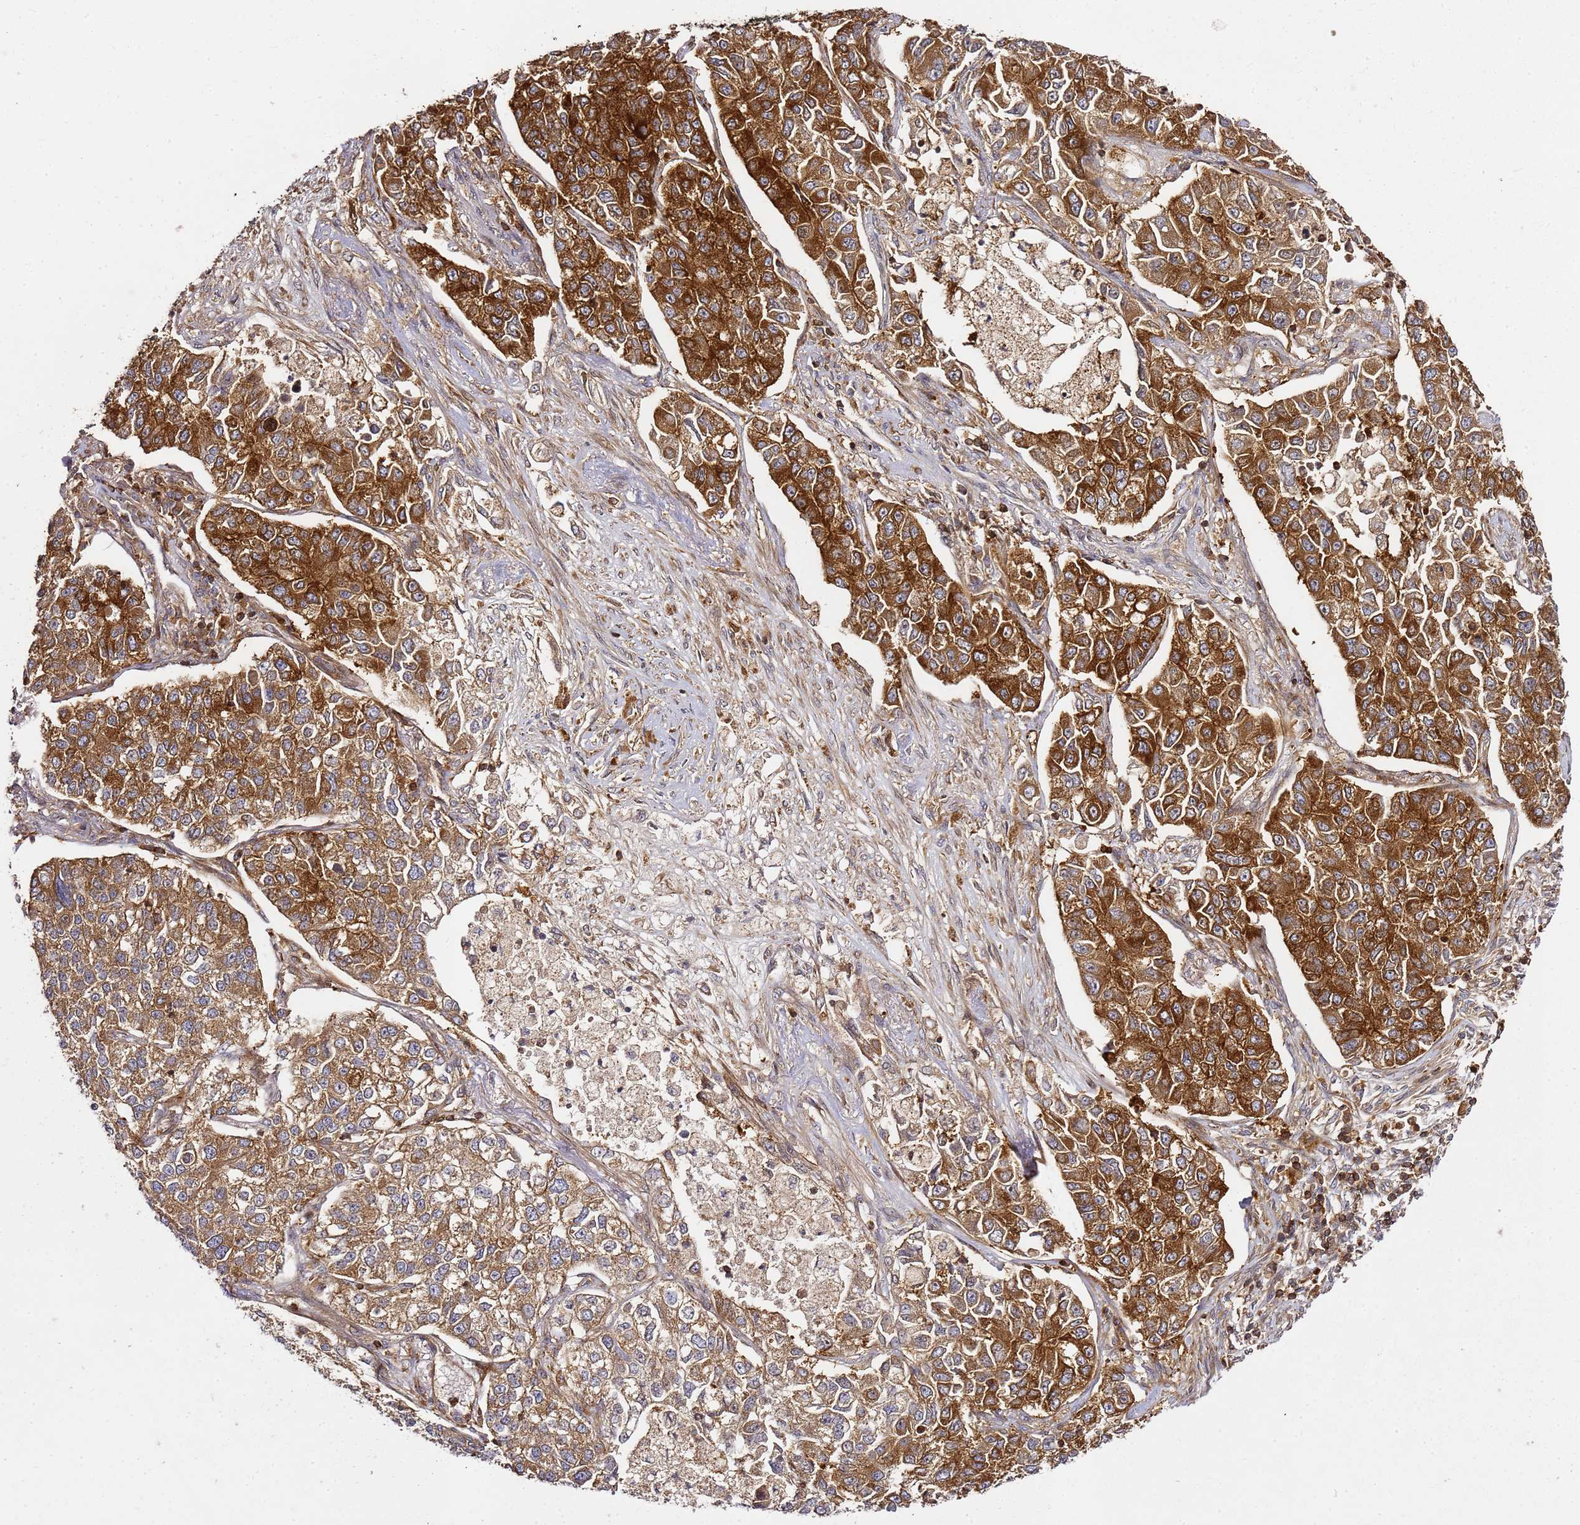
{"staining": {"intensity": "strong", "quantity": ">75%", "location": "cytoplasmic/membranous"}, "tissue": "lung cancer", "cell_type": "Tumor cells", "image_type": "cancer", "snomed": [{"axis": "morphology", "description": "Adenocarcinoma, NOS"}, {"axis": "topography", "description": "Lung"}], "caption": "The micrograph shows a brown stain indicating the presence of a protein in the cytoplasmic/membranous of tumor cells in lung adenocarcinoma.", "gene": "PRMT7", "patient": {"sex": "male", "age": 49}}